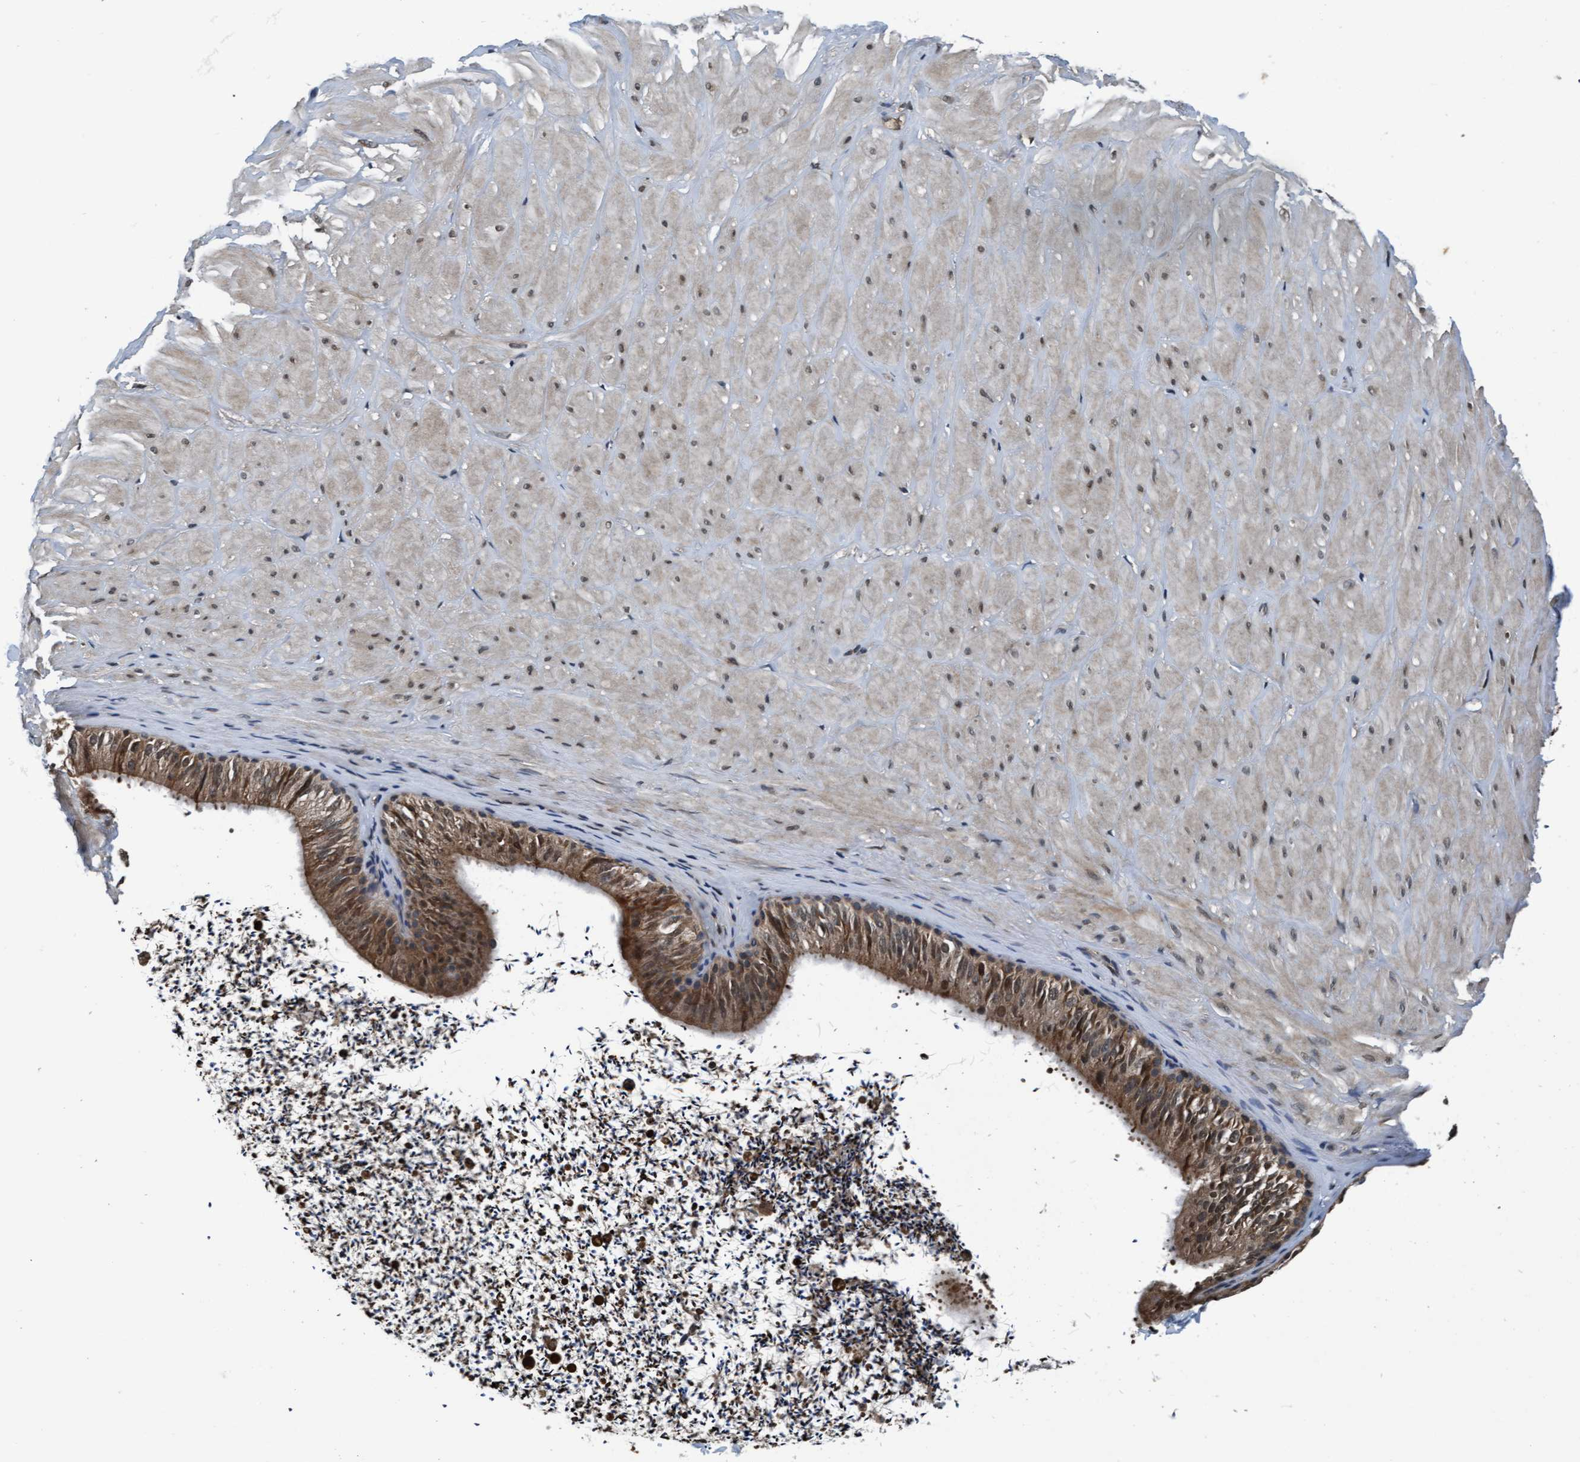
{"staining": {"intensity": "weak", "quantity": "25%-75%", "location": "cytoplasmic/membranous,nuclear"}, "tissue": "adipose tissue", "cell_type": "Adipocytes", "image_type": "normal", "snomed": [{"axis": "morphology", "description": "Normal tissue, NOS"}, {"axis": "topography", "description": "Adipose tissue"}, {"axis": "topography", "description": "Vascular tissue"}, {"axis": "topography", "description": "Peripheral nerve tissue"}], "caption": "IHC of normal human adipose tissue shows low levels of weak cytoplasmic/membranous,nuclear expression in approximately 25%-75% of adipocytes.", "gene": "WASF1", "patient": {"sex": "male", "age": 25}}